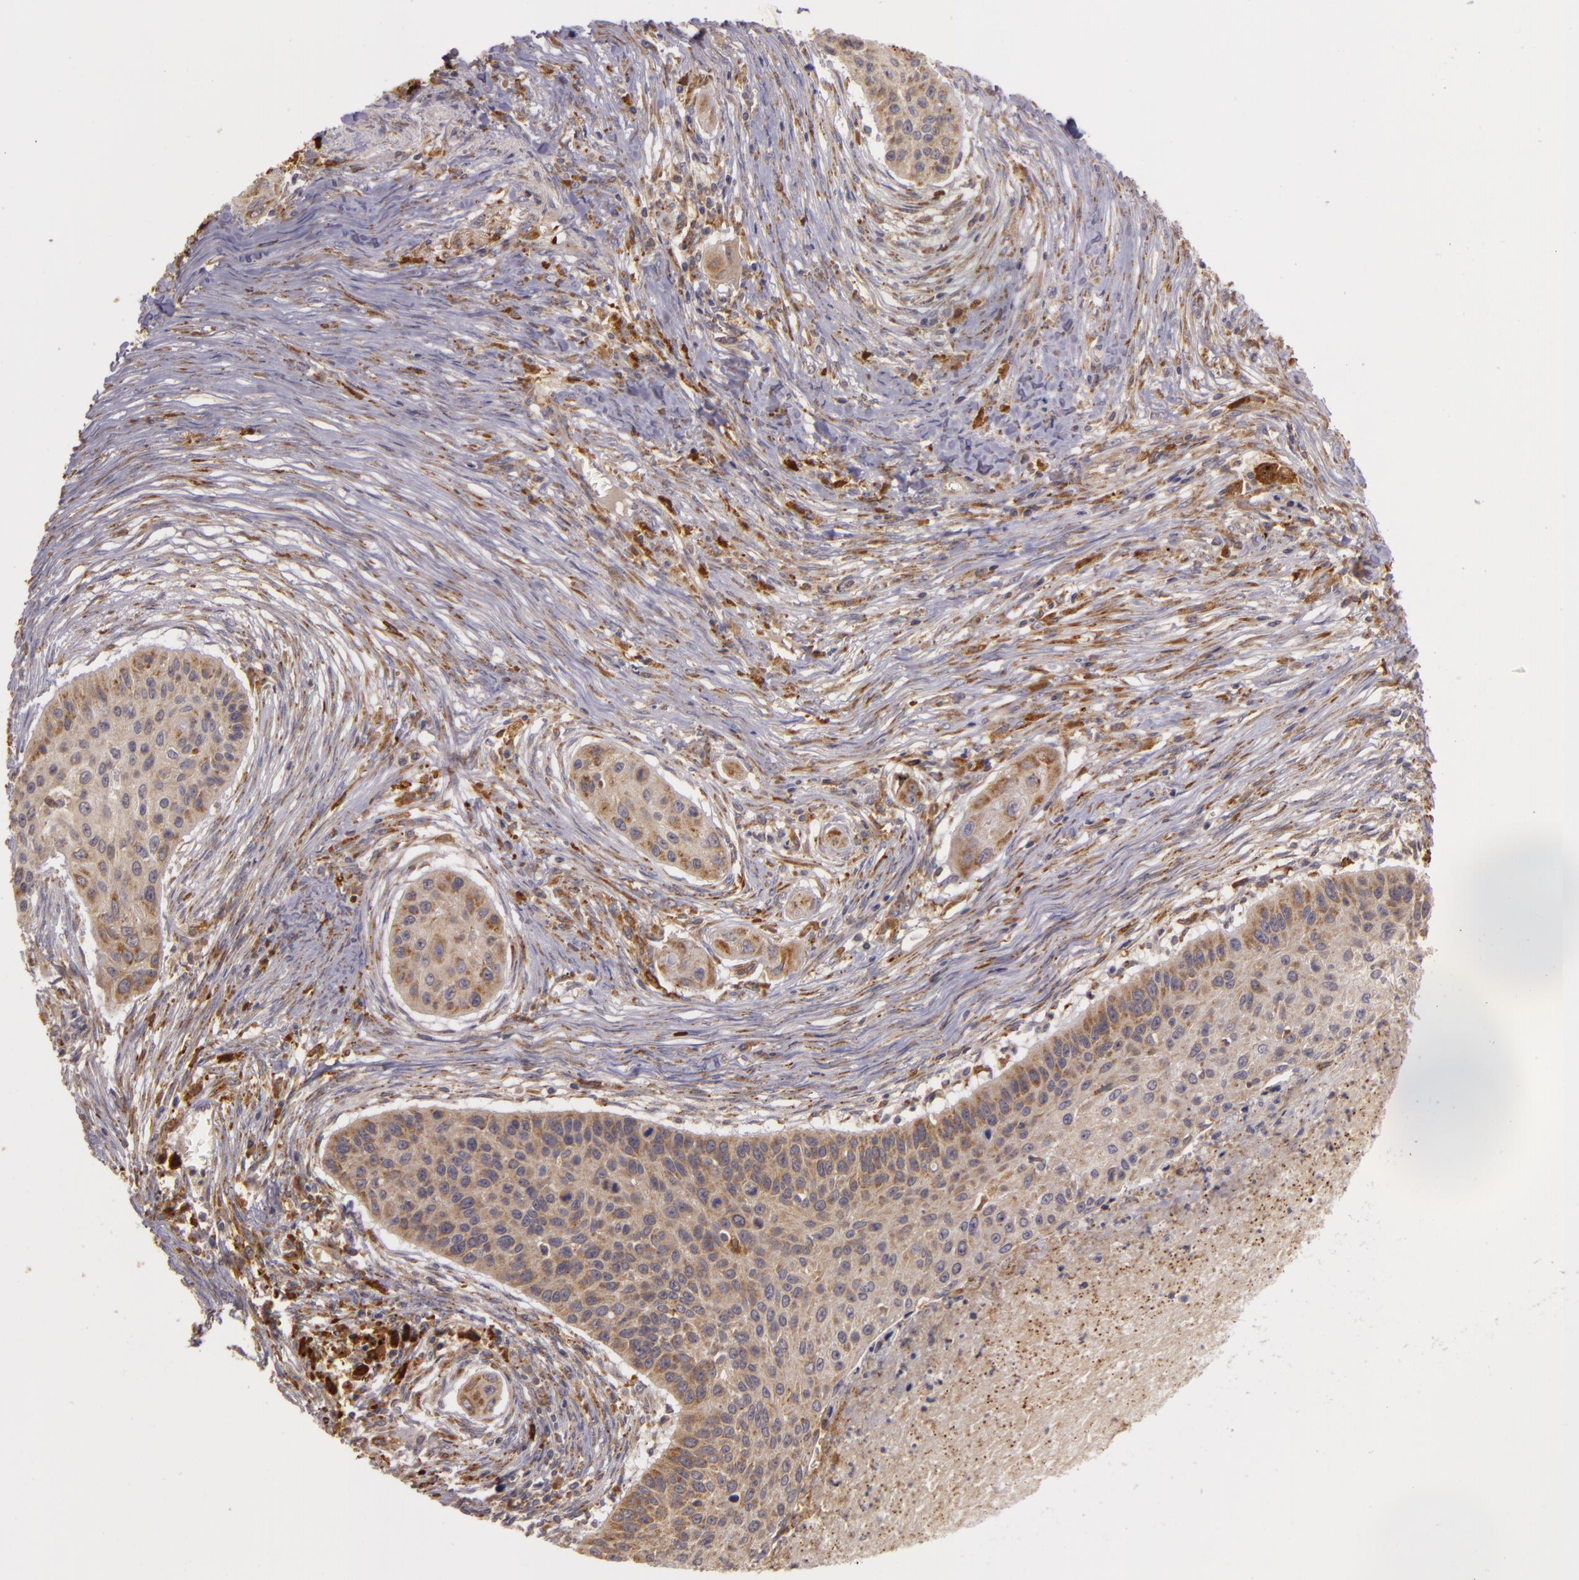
{"staining": {"intensity": "weak", "quantity": ">75%", "location": "cytoplasmic/membranous"}, "tissue": "lung cancer", "cell_type": "Tumor cells", "image_type": "cancer", "snomed": [{"axis": "morphology", "description": "Squamous cell carcinoma, NOS"}, {"axis": "topography", "description": "Lung"}], "caption": "There is low levels of weak cytoplasmic/membranous staining in tumor cells of lung cancer (squamous cell carcinoma), as demonstrated by immunohistochemical staining (brown color).", "gene": "PPP1R3F", "patient": {"sex": "male", "age": 71}}